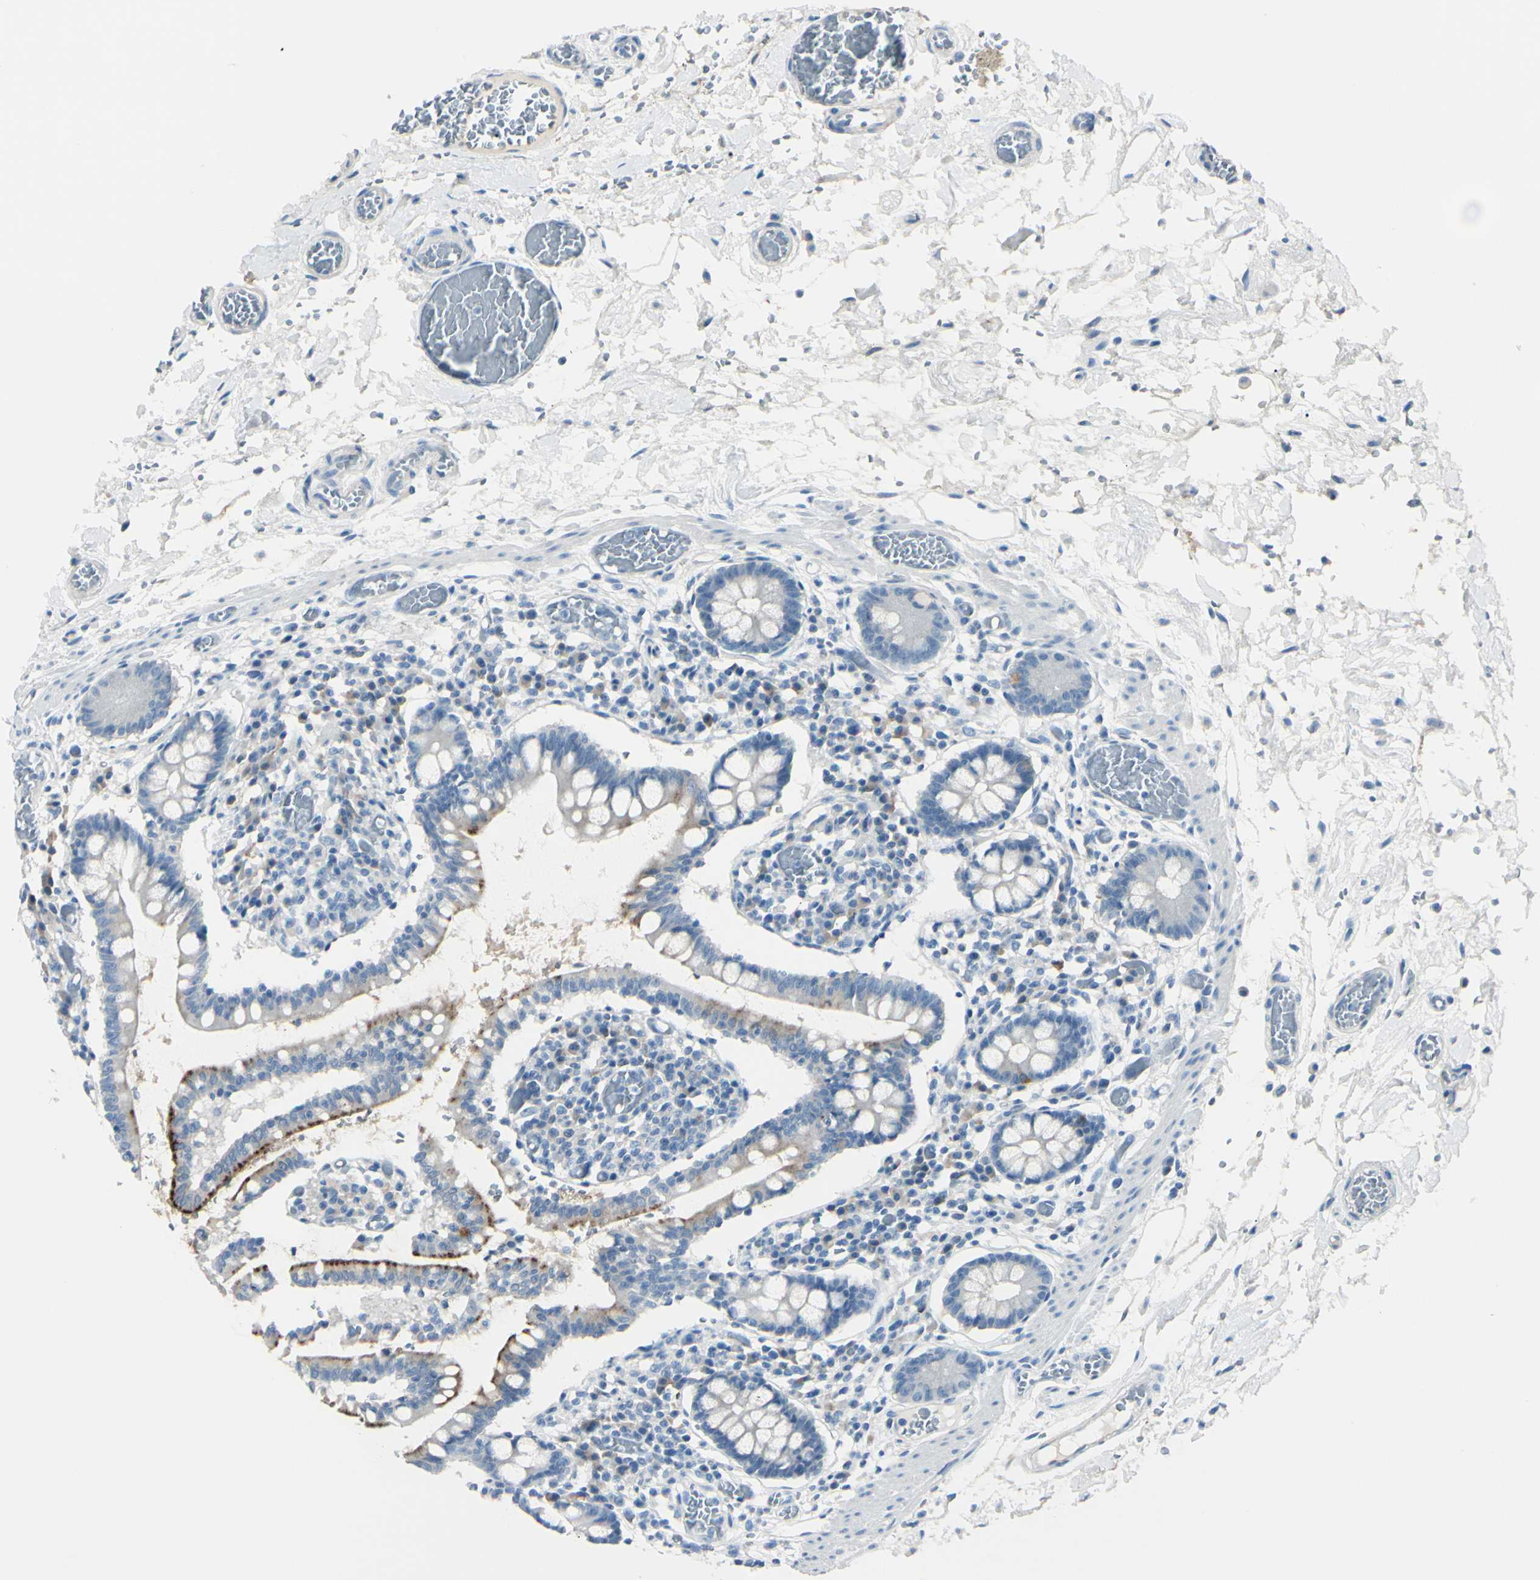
{"staining": {"intensity": "moderate", "quantity": "<25%", "location": "cytoplasmic/membranous"}, "tissue": "small intestine", "cell_type": "Glandular cells", "image_type": "normal", "snomed": [{"axis": "morphology", "description": "Normal tissue, NOS"}, {"axis": "topography", "description": "Small intestine"}], "caption": "Immunohistochemical staining of unremarkable human small intestine exhibits <25% levels of moderate cytoplasmic/membranous protein positivity in about <25% of glandular cells. (DAB = brown stain, brightfield microscopy at high magnification).", "gene": "FOLH1", "patient": {"sex": "female", "age": 61}}